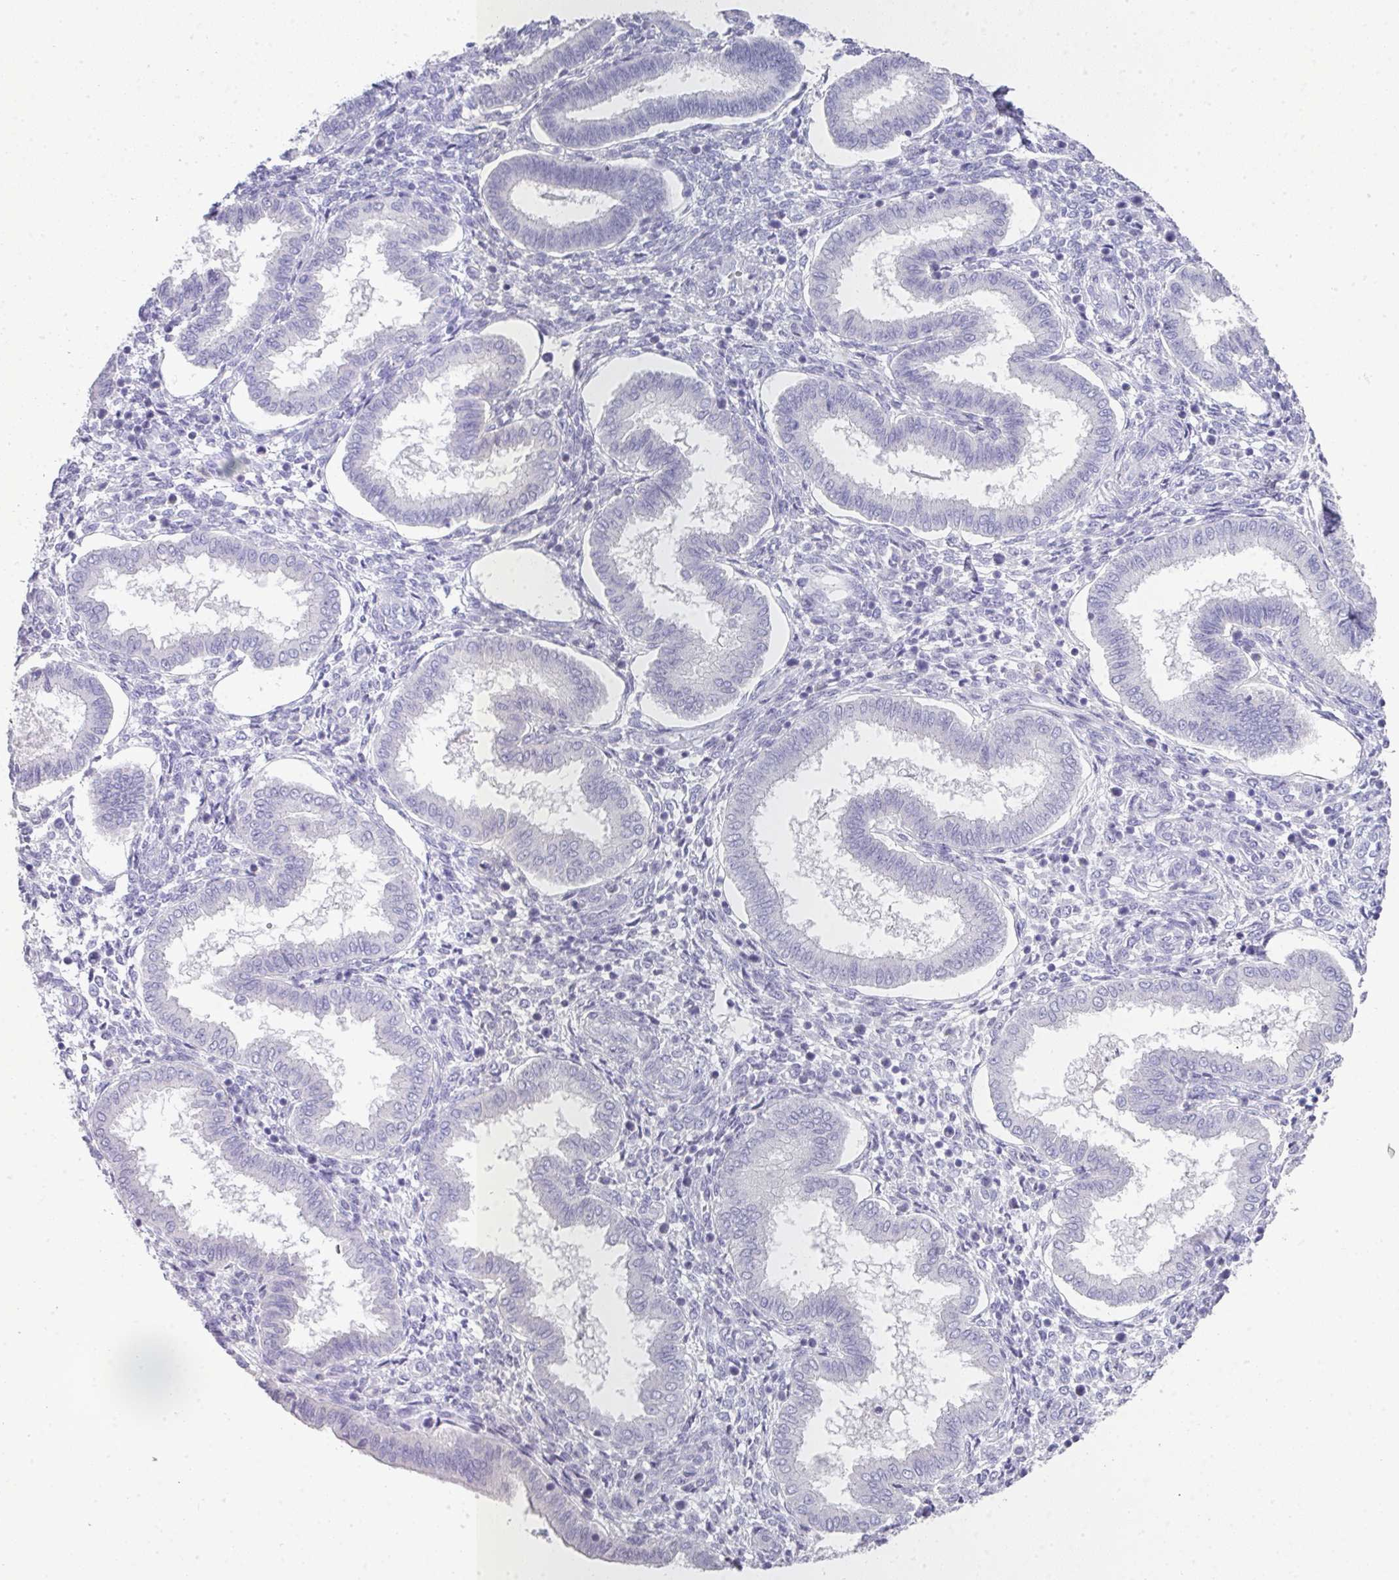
{"staining": {"intensity": "negative", "quantity": "none", "location": "none"}, "tissue": "endometrium", "cell_type": "Cells in endometrial stroma", "image_type": "normal", "snomed": [{"axis": "morphology", "description": "Normal tissue, NOS"}, {"axis": "topography", "description": "Endometrium"}], "caption": "The immunohistochemistry micrograph has no significant expression in cells in endometrial stroma of endometrium.", "gene": "GLI4", "patient": {"sex": "female", "age": 24}}